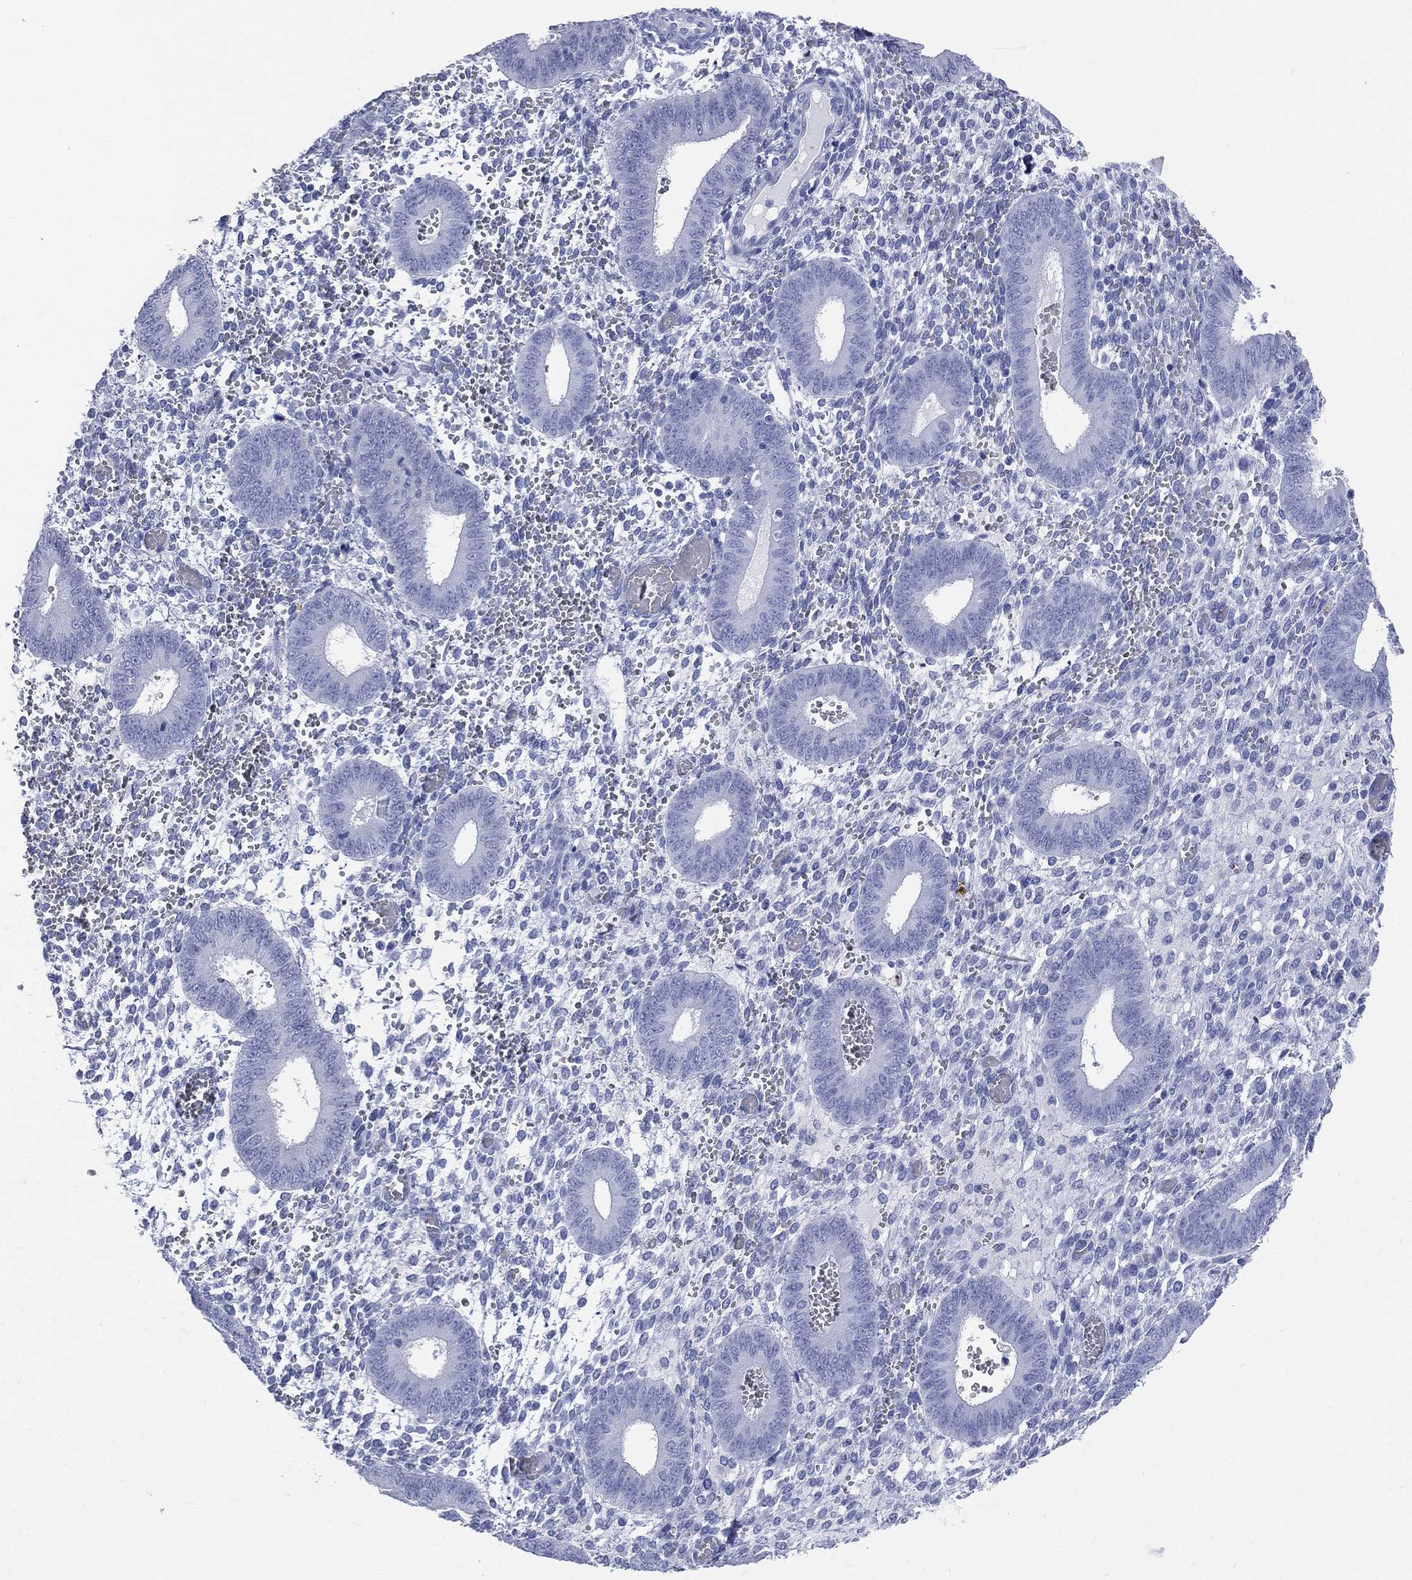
{"staining": {"intensity": "negative", "quantity": "none", "location": "none"}, "tissue": "endometrium", "cell_type": "Cells in endometrial stroma", "image_type": "normal", "snomed": [{"axis": "morphology", "description": "Normal tissue, NOS"}, {"axis": "topography", "description": "Endometrium"}], "caption": "Immunohistochemical staining of unremarkable endometrium displays no significant expression in cells in endometrial stroma. (DAB immunohistochemistry visualized using brightfield microscopy, high magnification).", "gene": "SYP", "patient": {"sex": "female", "age": 42}}